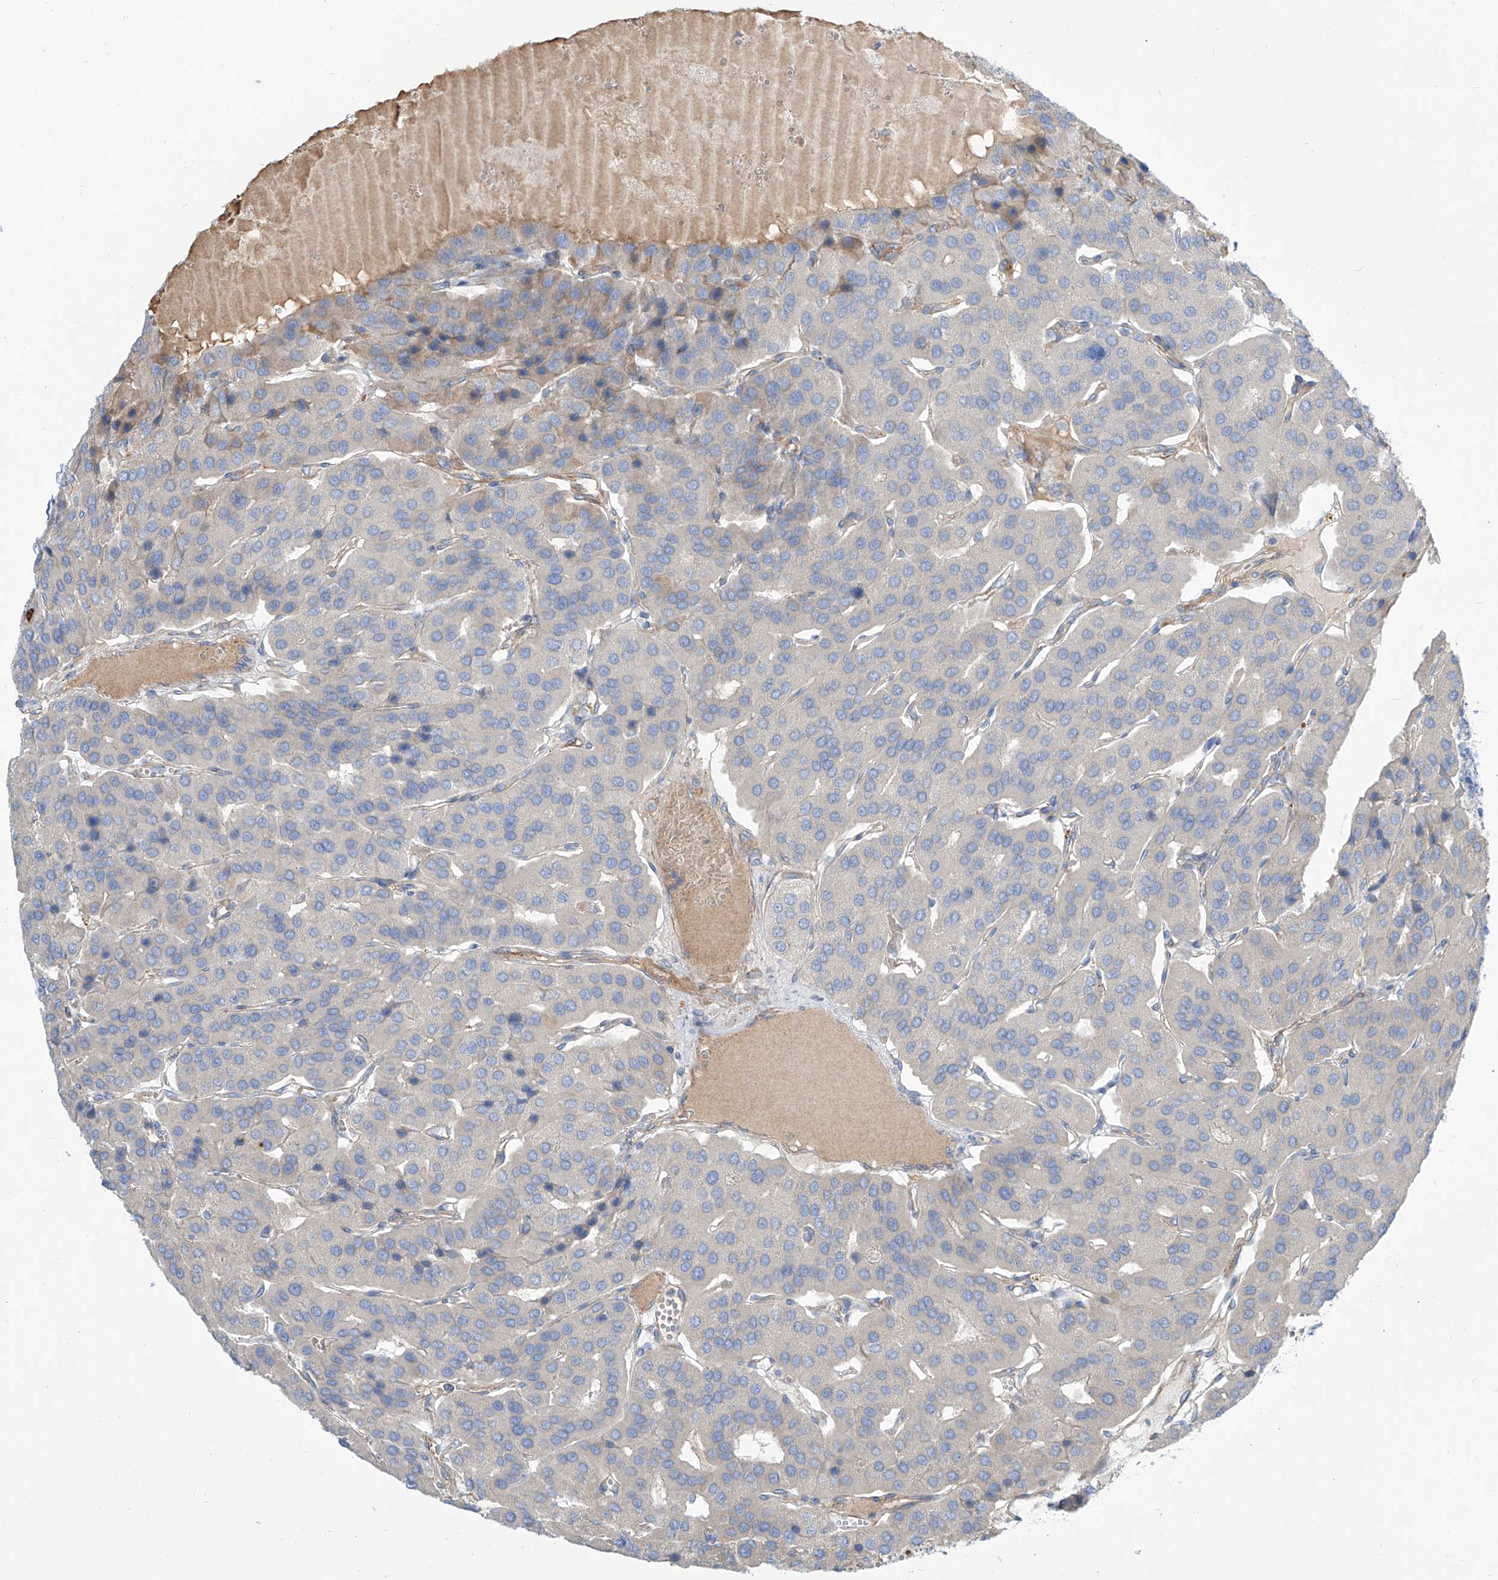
{"staining": {"intensity": "negative", "quantity": "none", "location": "none"}, "tissue": "parathyroid gland", "cell_type": "Glandular cells", "image_type": "normal", "snomed": [{"axis": "morphology", "description": "Normal tissue, NOS"}, {"axis": "morphology", "description": "Adenoma, NOS"}, {"axis": "topography", "description": "Parathyroid gland"}], "caption": "An immunohistochemistry histopathology image of benign parathyroid gland is shown. There is no staining in glandular cells of parathyroid gland. Nuclei are stained in blue.", "gene": "TMEM209", "patient": {"sex": "female", "age": 86}}